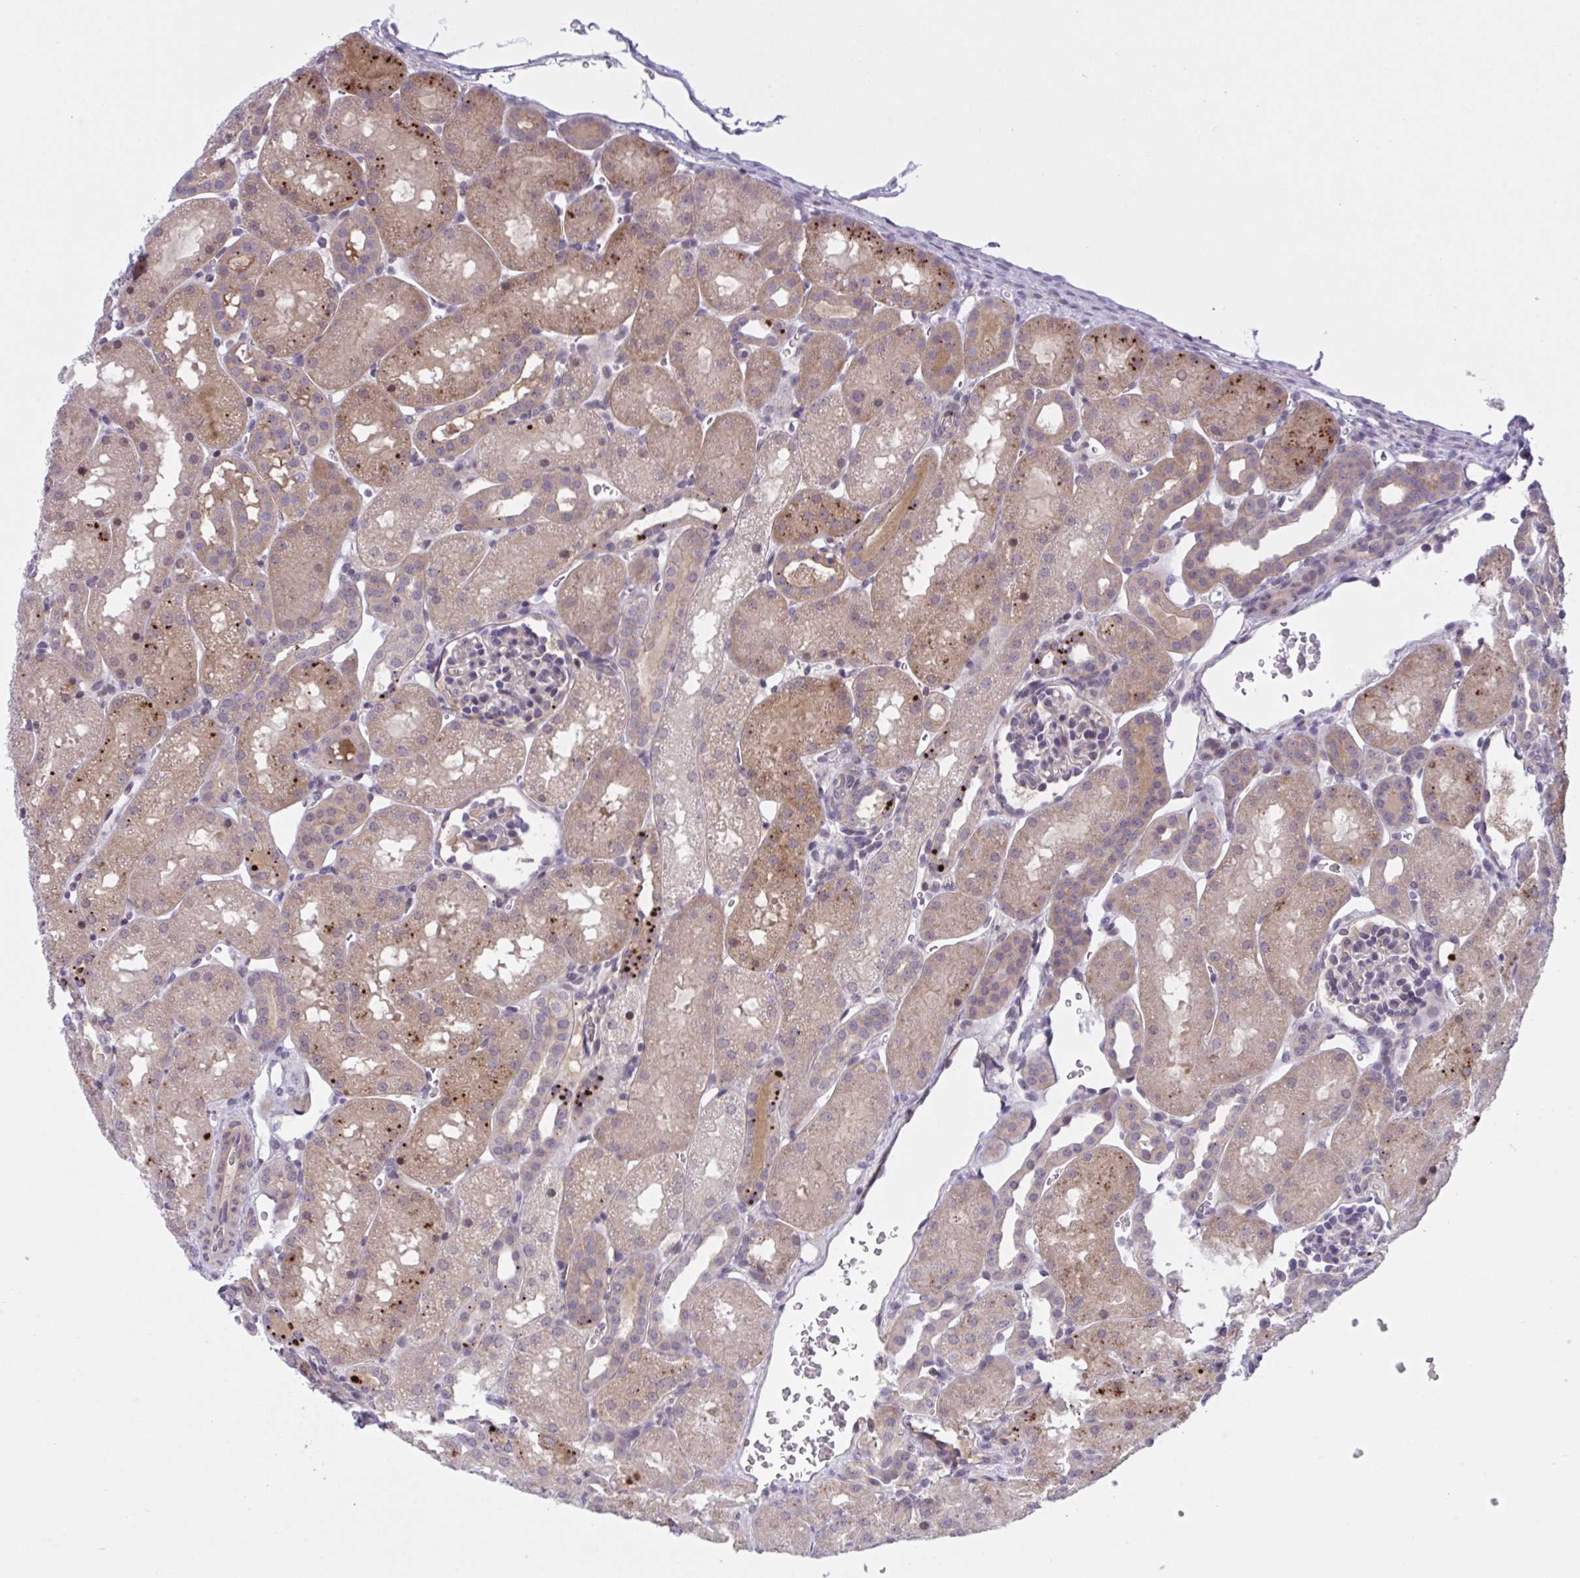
{"staining": {"intensity": "negative", "quantity": "none", "location": "none"}, "tissue": "kidney", "cell_type": "Cells in glomeruli", "image_type": "normal", "snomed": [{"axis": "morphology", "description": "Normal tissue, NOS"}, {"axis": "topography", "description": "Kidney"}], "caption": "This histopathology image is of unremarkable kidney stained with immunohistochemistry (IHC) to label a protein in brown with the nuclei are counter-stained blue. There is no expression in cells in glomeruli. The staining is performed using DAB (3,3'-diaminobenzidine) brown chromogen with nuclei counter-stained in using hematoxylin.", "gene": "TTC7B", "patient": {"sex": "male", "age": 2}}